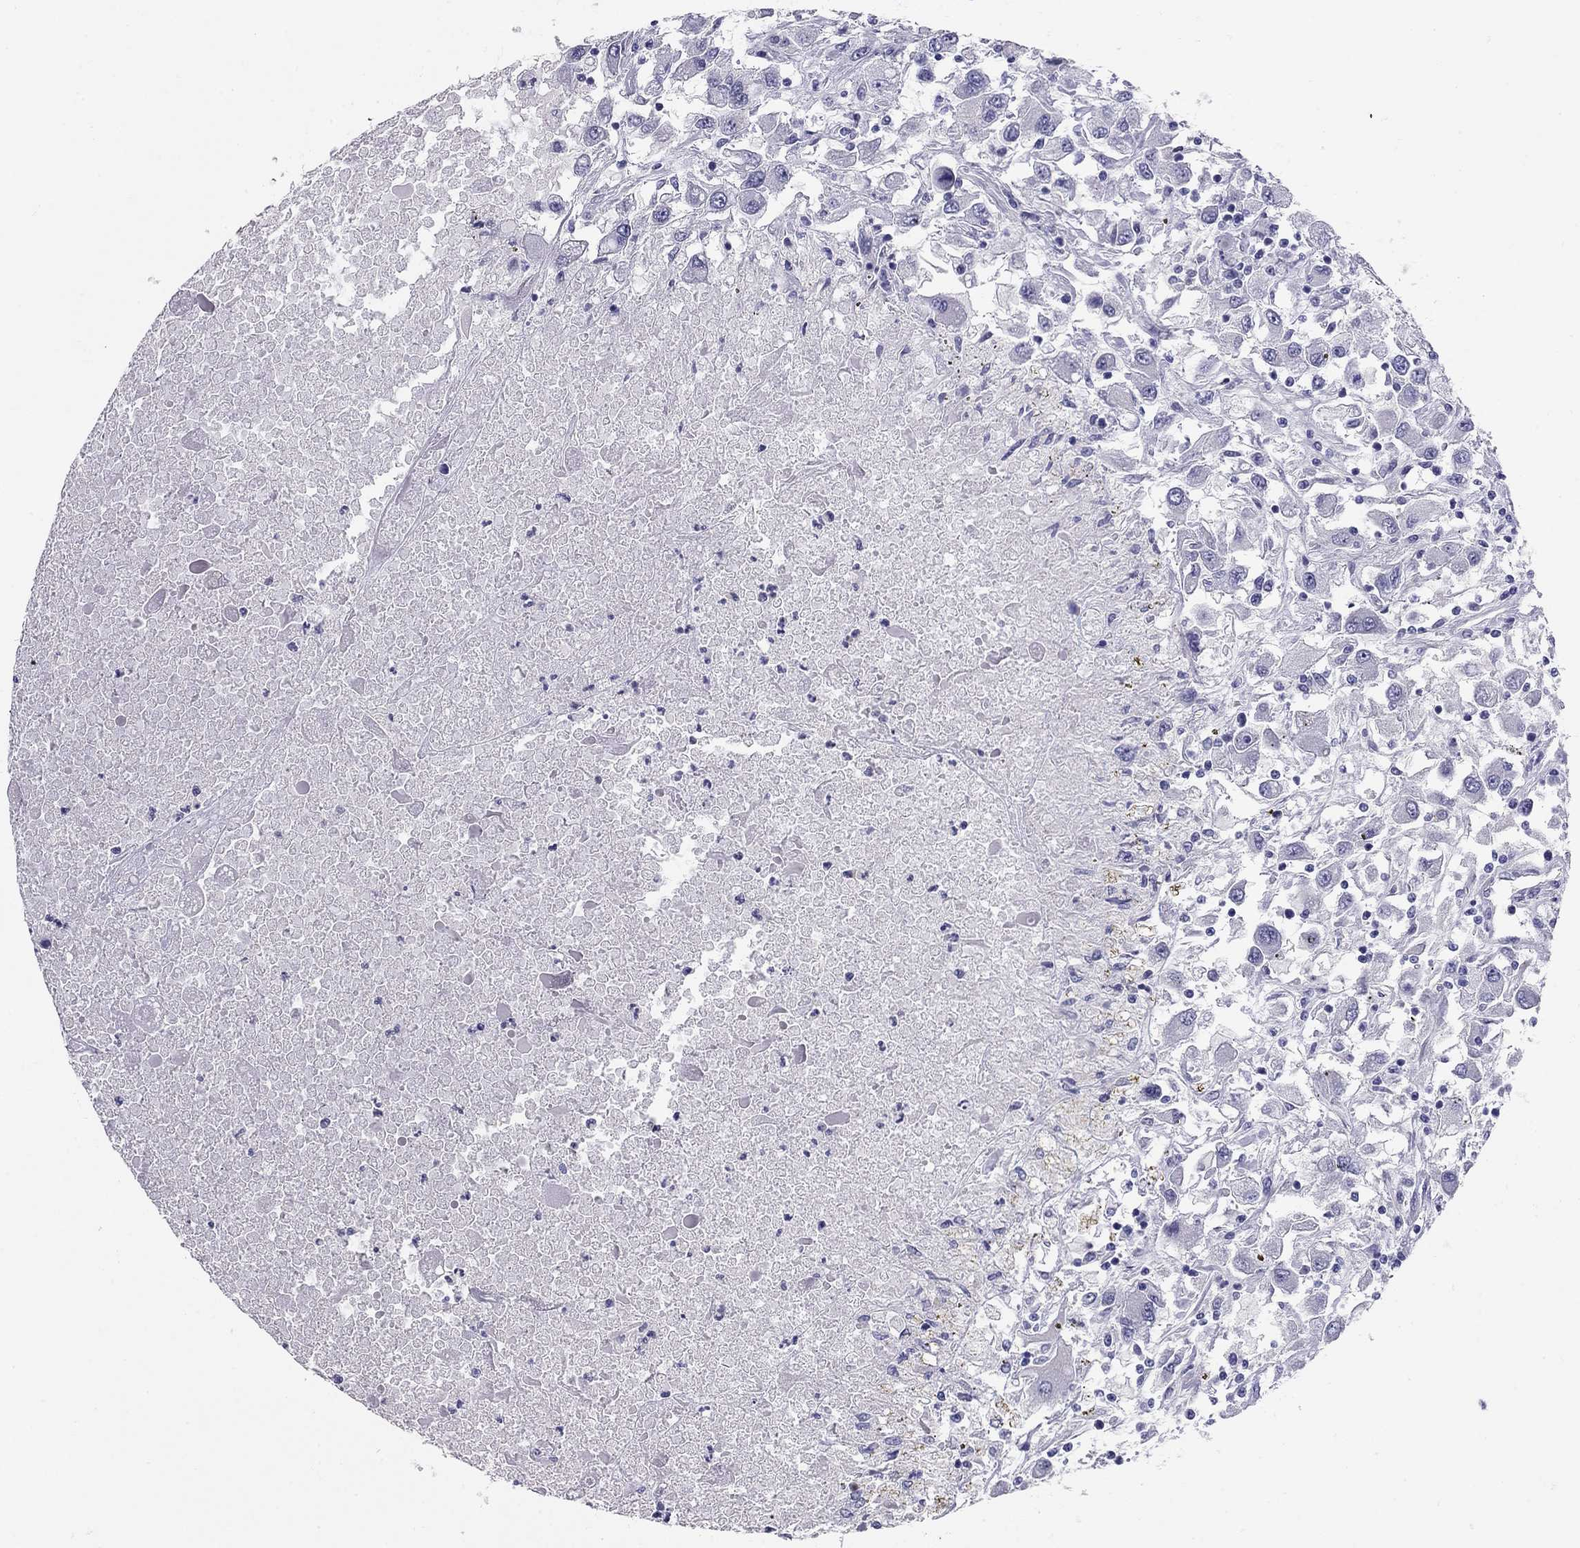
{"staining": {"intensity": "negative", "quantity": "none", "location": "none"}, "tissue": "renal cancer", "cell_type": "Tumor cells", "image_type": "cancer", "snomed": [{"axis": "morphology", "description": "Adenocarcinoma, NOS"}, {"axis": "topography", "description": "Kidney"}], "caption": "Tumor cells show no significant protein positivity in renal adenocarcinoma.", "gene": "C8orf88", "patient": {"sex": "female", "age": 67}}